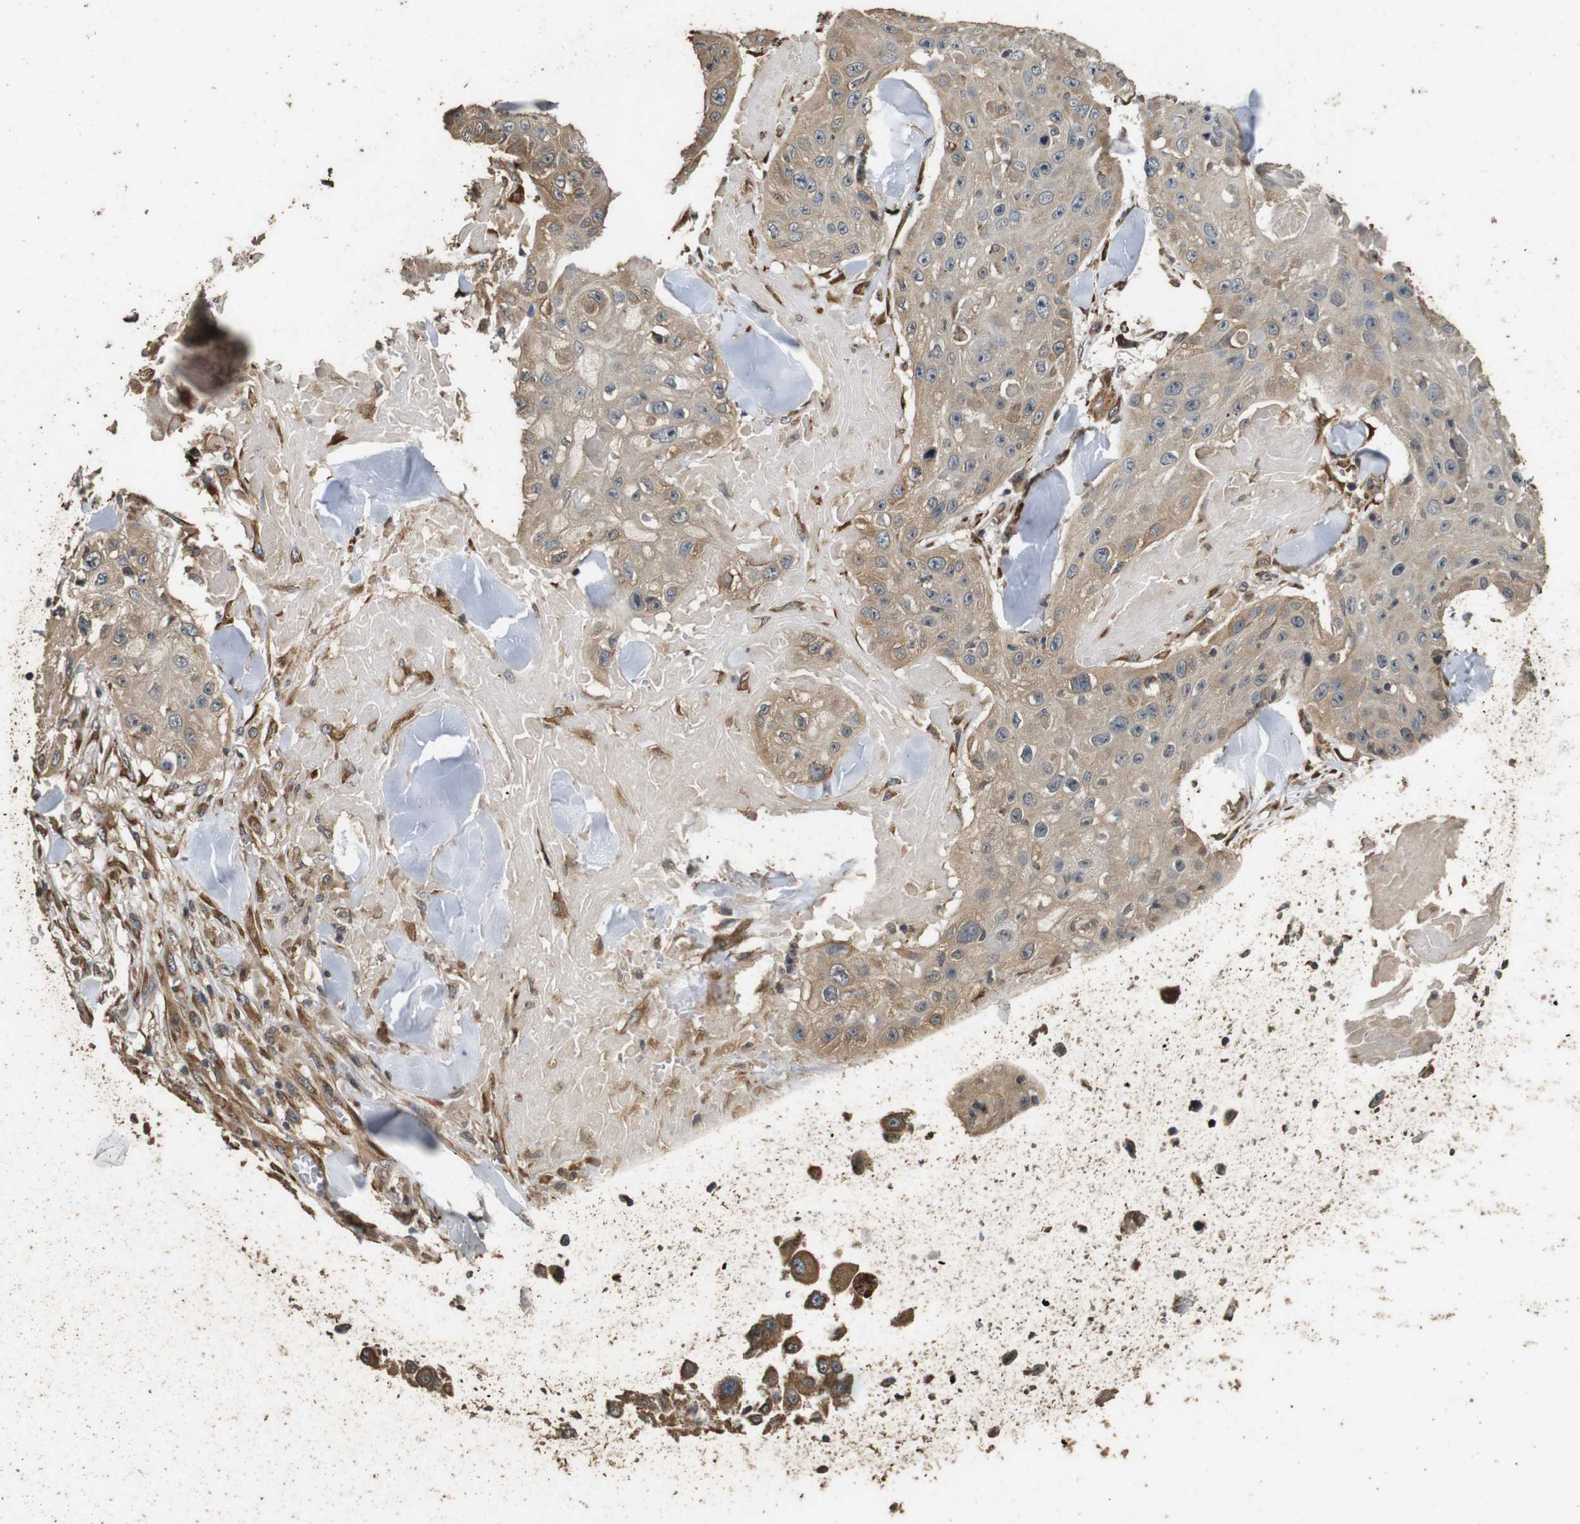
{"staining": {"intensity": "weak", "quantity": ">75%", "location": "cytoplasmic/membranous"}, "tissue": "skin cancer", "cell_type": "Tumor cells", "image_type": "cancer", "snomed": [{"axis": "morphology", "description": "Squamous cell carcinoma, NOS"}, {"axis": "topography", "description": "Skin"}], "caption": "Tumor cells exhibit low levels of weak cytoplasmic/membranous positivity in about >75% of cells in human skin cancer.", "gene": "CNPY4", "patient": {"sex": "male", "age": 86}}